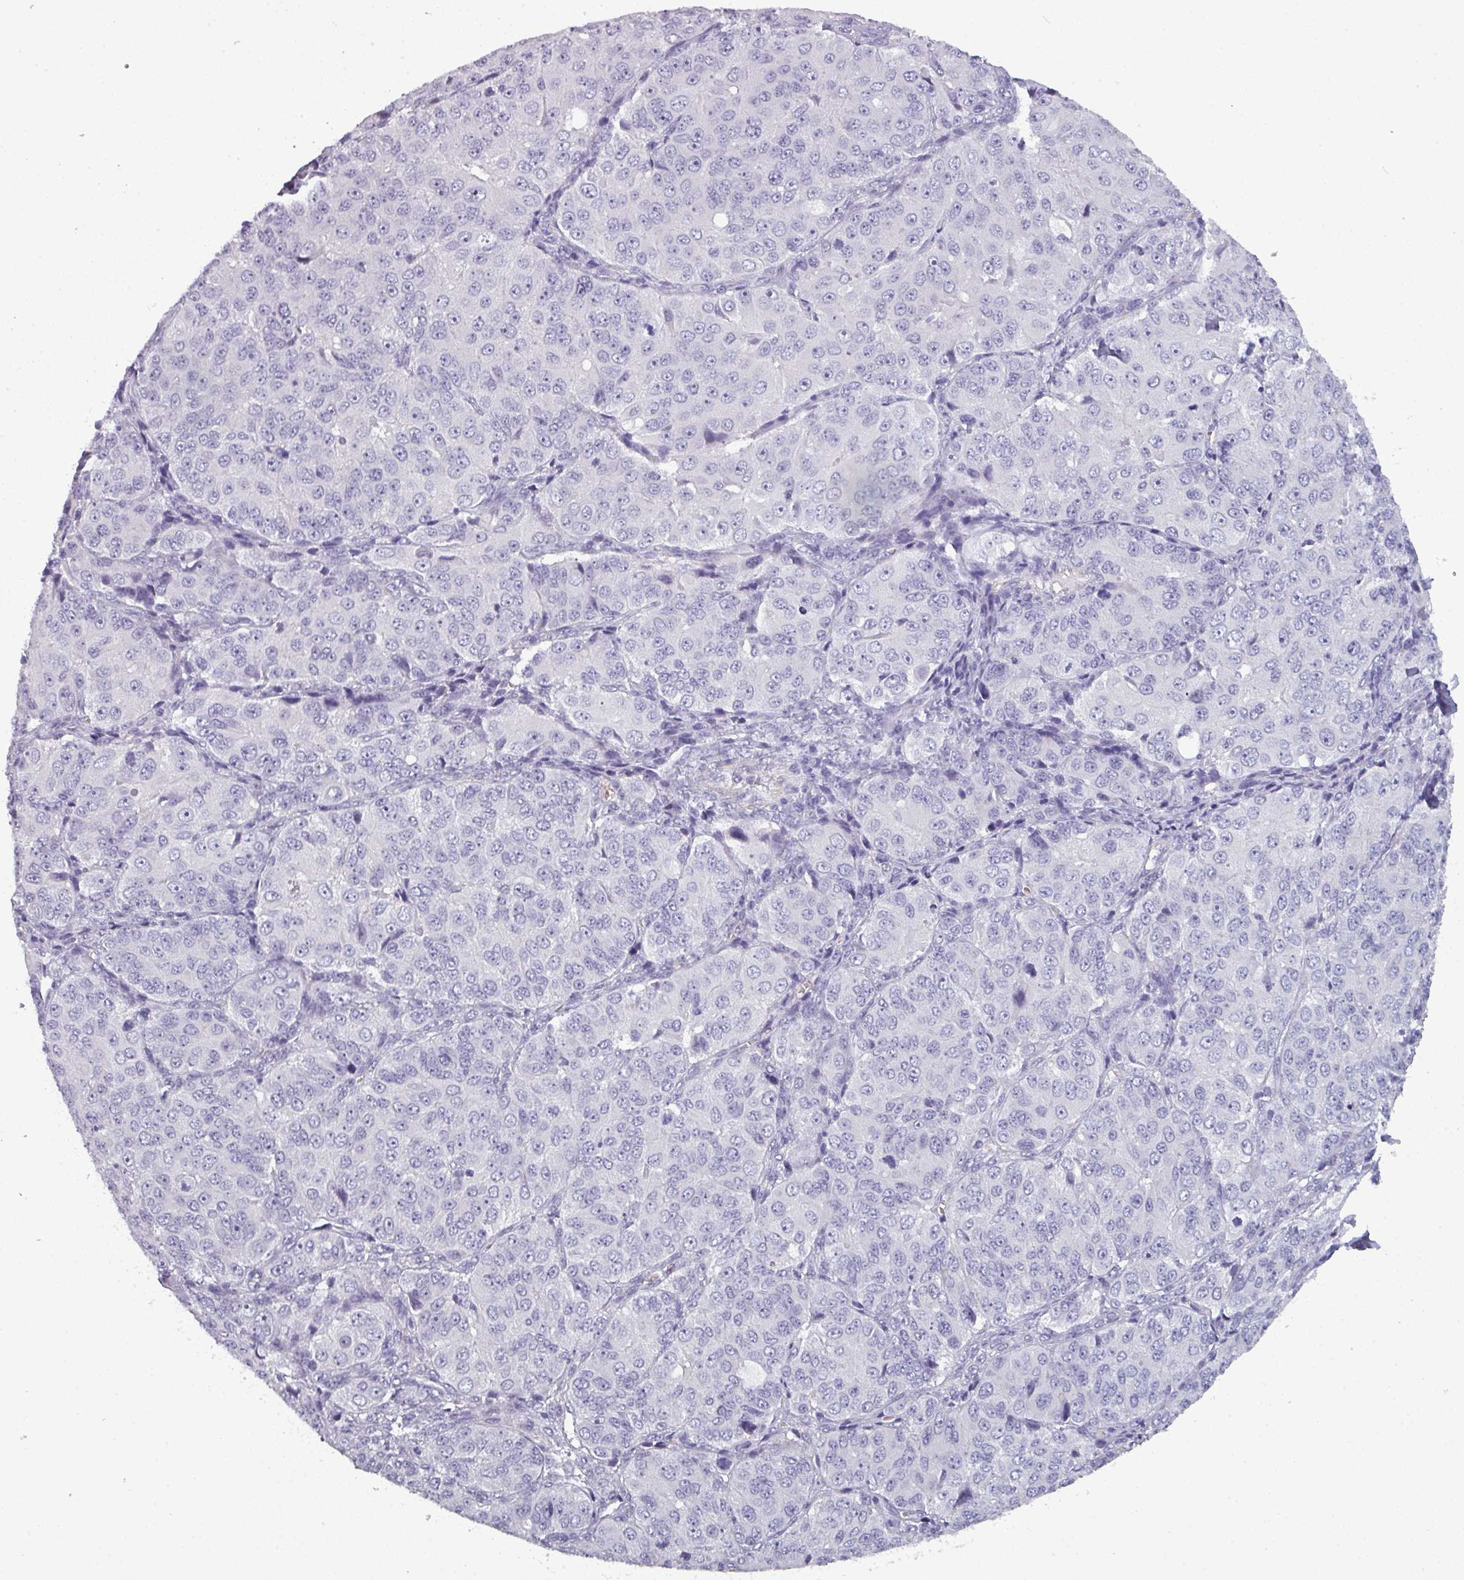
{"staining": {"intensity": "negative", "quantity": "none", "location": "none"}, "tissue": "ovarian cancer", "cell_type": "Tumor cells", "image_type": "cancer", "snomed": [{"axis": "morphology", "description": "Carcinoma, endometroid"}, {"axis": "topography", "description": "Ovary"}], "caption": "Protein analysis of ovarian endometroid carcinoma reveals no significant staining in tumor cells.", "gene": "AREL1", "patient": {"sex": "female", "age": 51}}